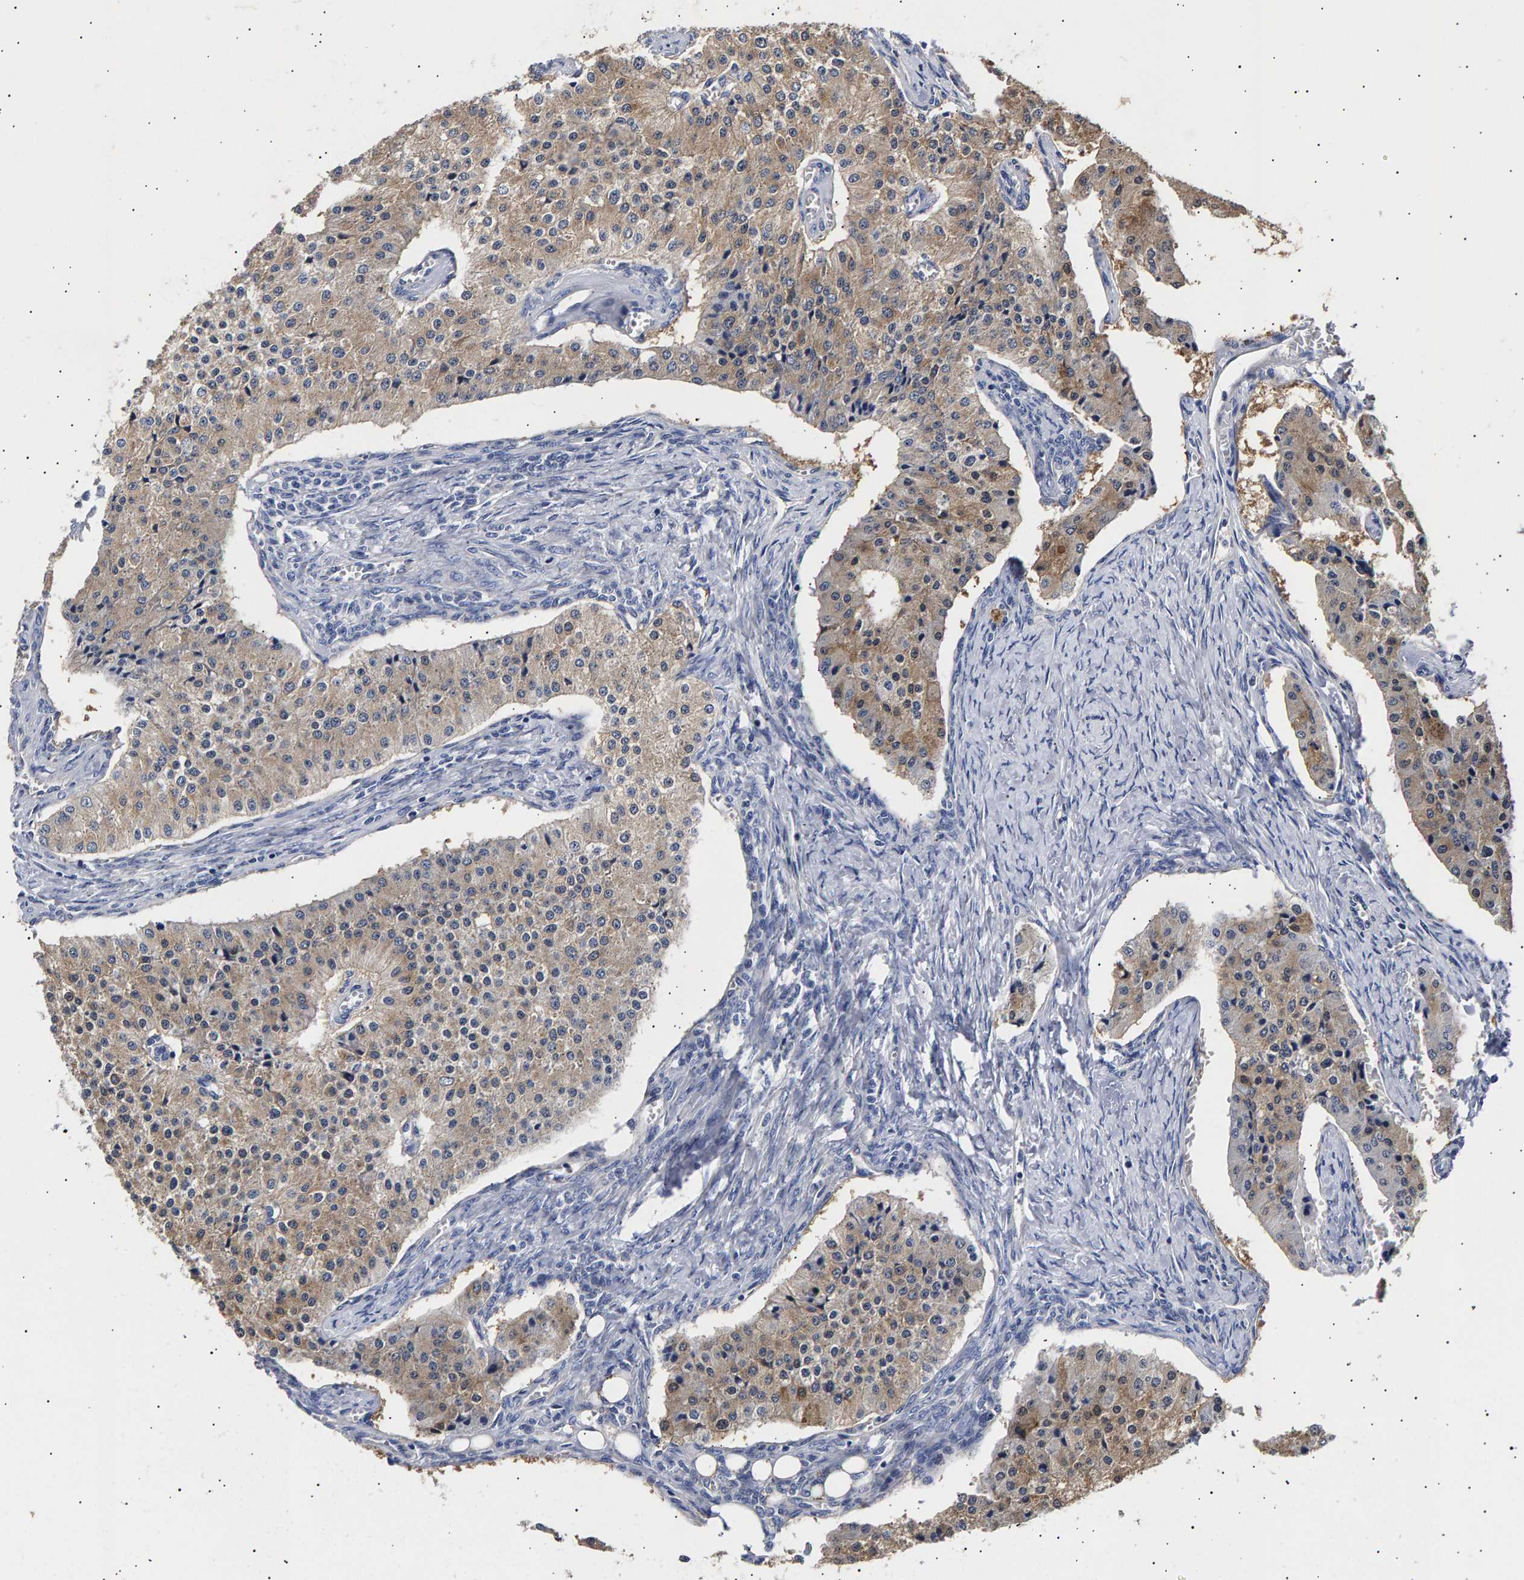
{"staining": {"intensity": "weak", "quantity": "25%-75%", "location": "cytoplasmic/membranous"}, "tissue": "carcinoid", "cell_type": "Tumor cells", "image_type": "cancer", "snomed": [{"axis": "morphology", "description": "Carcinoid, malignant, NOS"}, {"axis": "topography", "description": "Colon"}], "caption": "High-magnification brightfield microscopy of malignant carcinoid stained with DAB (brown) and counterstained with hematoxylin (blue). tumor cells exhibit weak cytoplasmic/membranous staining is seen in about25%-75% of cells. (Brightfield microscopy of DAB IHC at high magnification).", "gene": "ANKRD40", "patient": {"sex": "female", "age": 52}}